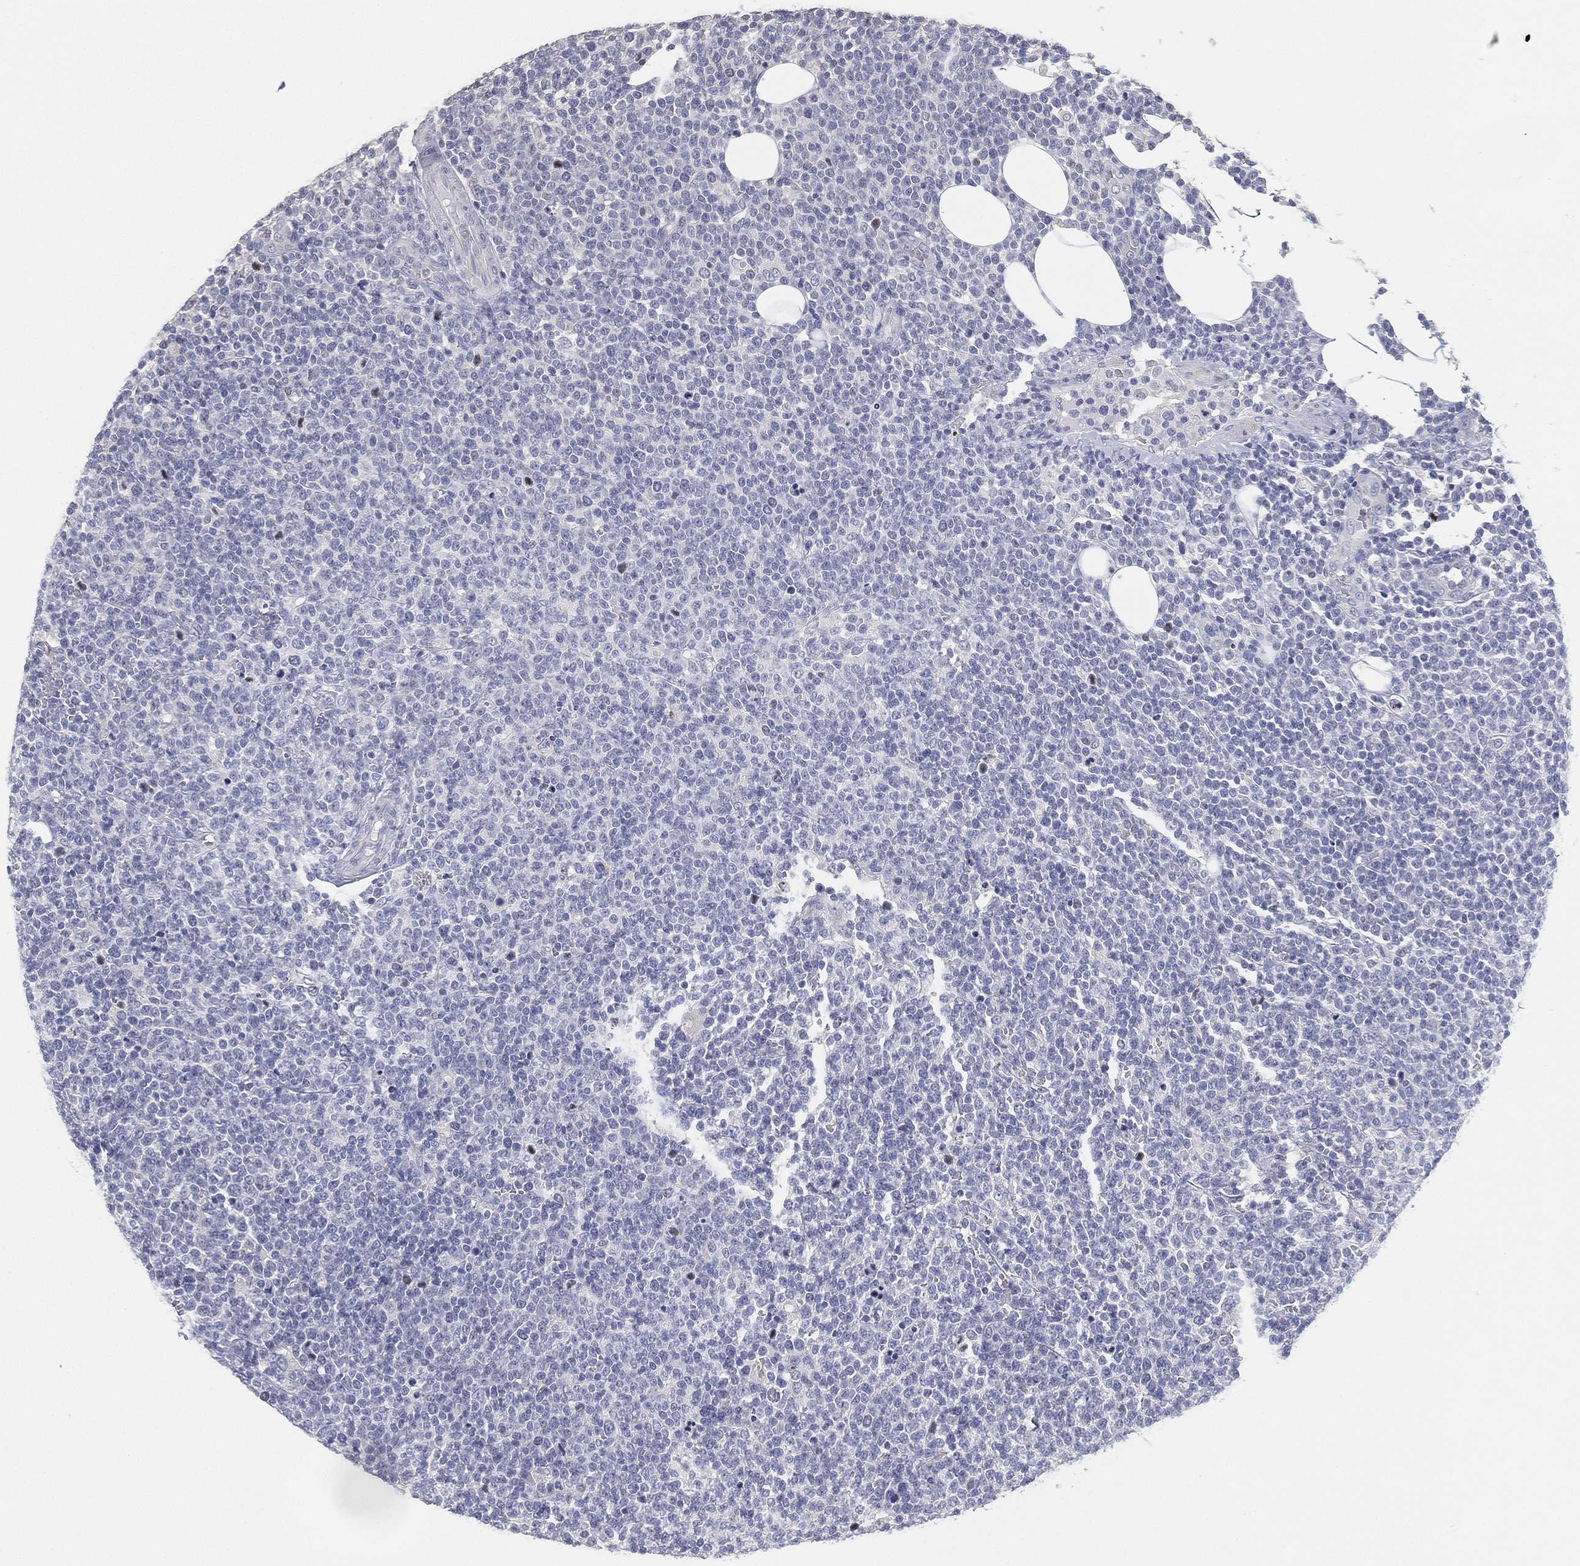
{"staining": {"intensity": "negative", "quantity": "none", "location": "none"}, "tissue": "lymphoma", "cell_type": "Tumor cells", "image_type": "cancer", "snomed": [{"axis": "morphology", "description": "Malignant lymphoma, non-Hodgkin's type, High grade"}, {"axis": "topography", "description": "Lymph node"}], "caption": "A micrograph of human malignant lymphoma, non-Hodgkin's type (high-grade) is negative for staining in tumor cells.", "gene": "FAM187B", "patient": {"sex": "male", "age": 61}}